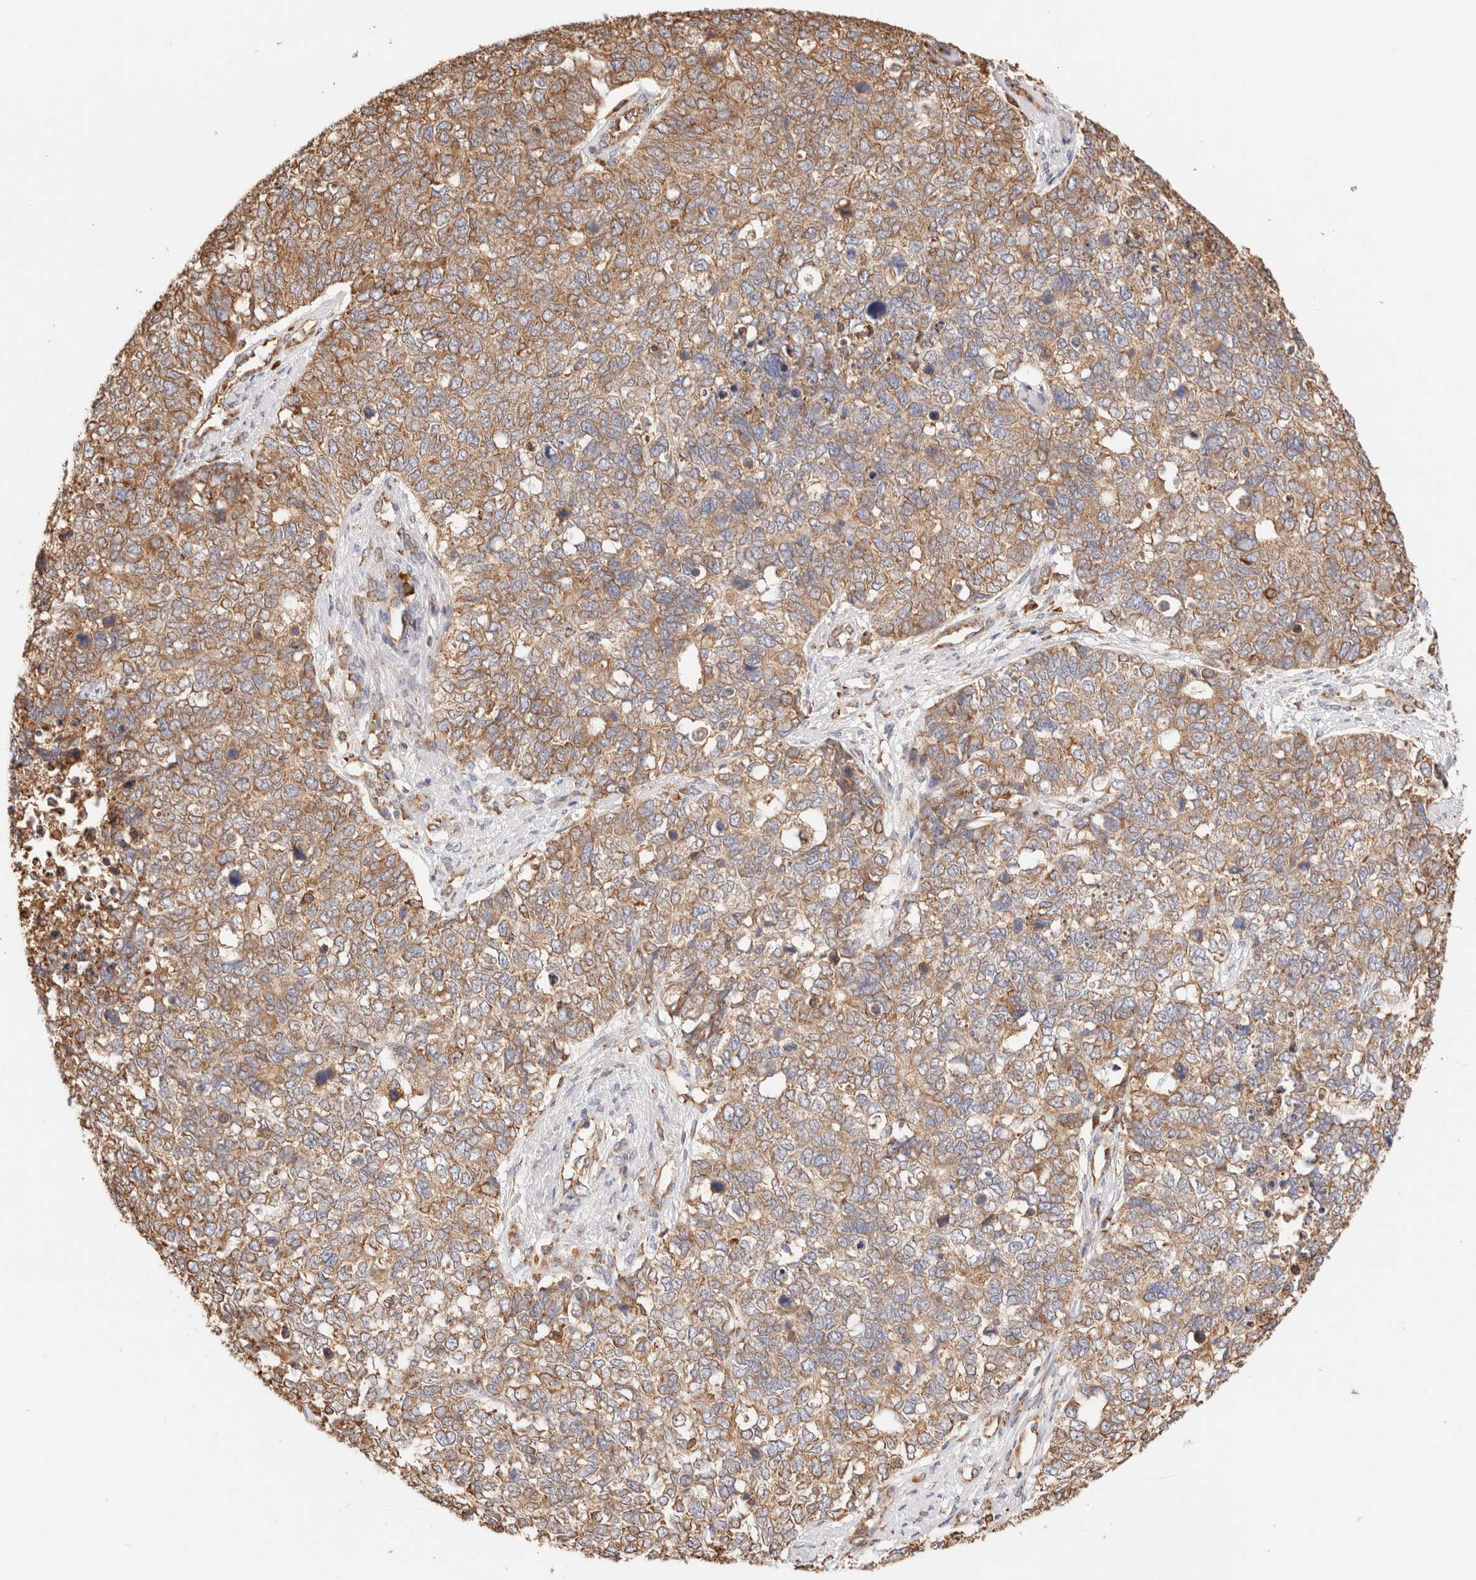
{"staining": {"intensity": "moderate", "quantity": ">75%", "location": "cytoplasmic/membranous"}, "tissue": "cervical cancer", "cell_type": "Tumor cells", "image_type": "cancer", "snomed": [{"axis": "morphology", "description": "Squamous cell carcinoma, NOS"}, {"axis": "topography", "description": "Cervix"}], "caption": "Immunohistochemical staining of human squamous cell carcinoma (cervical) displays medium levels of moderate cytoplasmic/membranous staining in approximately >75% of tumor cells.", "gene": "FER", "patient": {"sex": "female", "age": 63}}